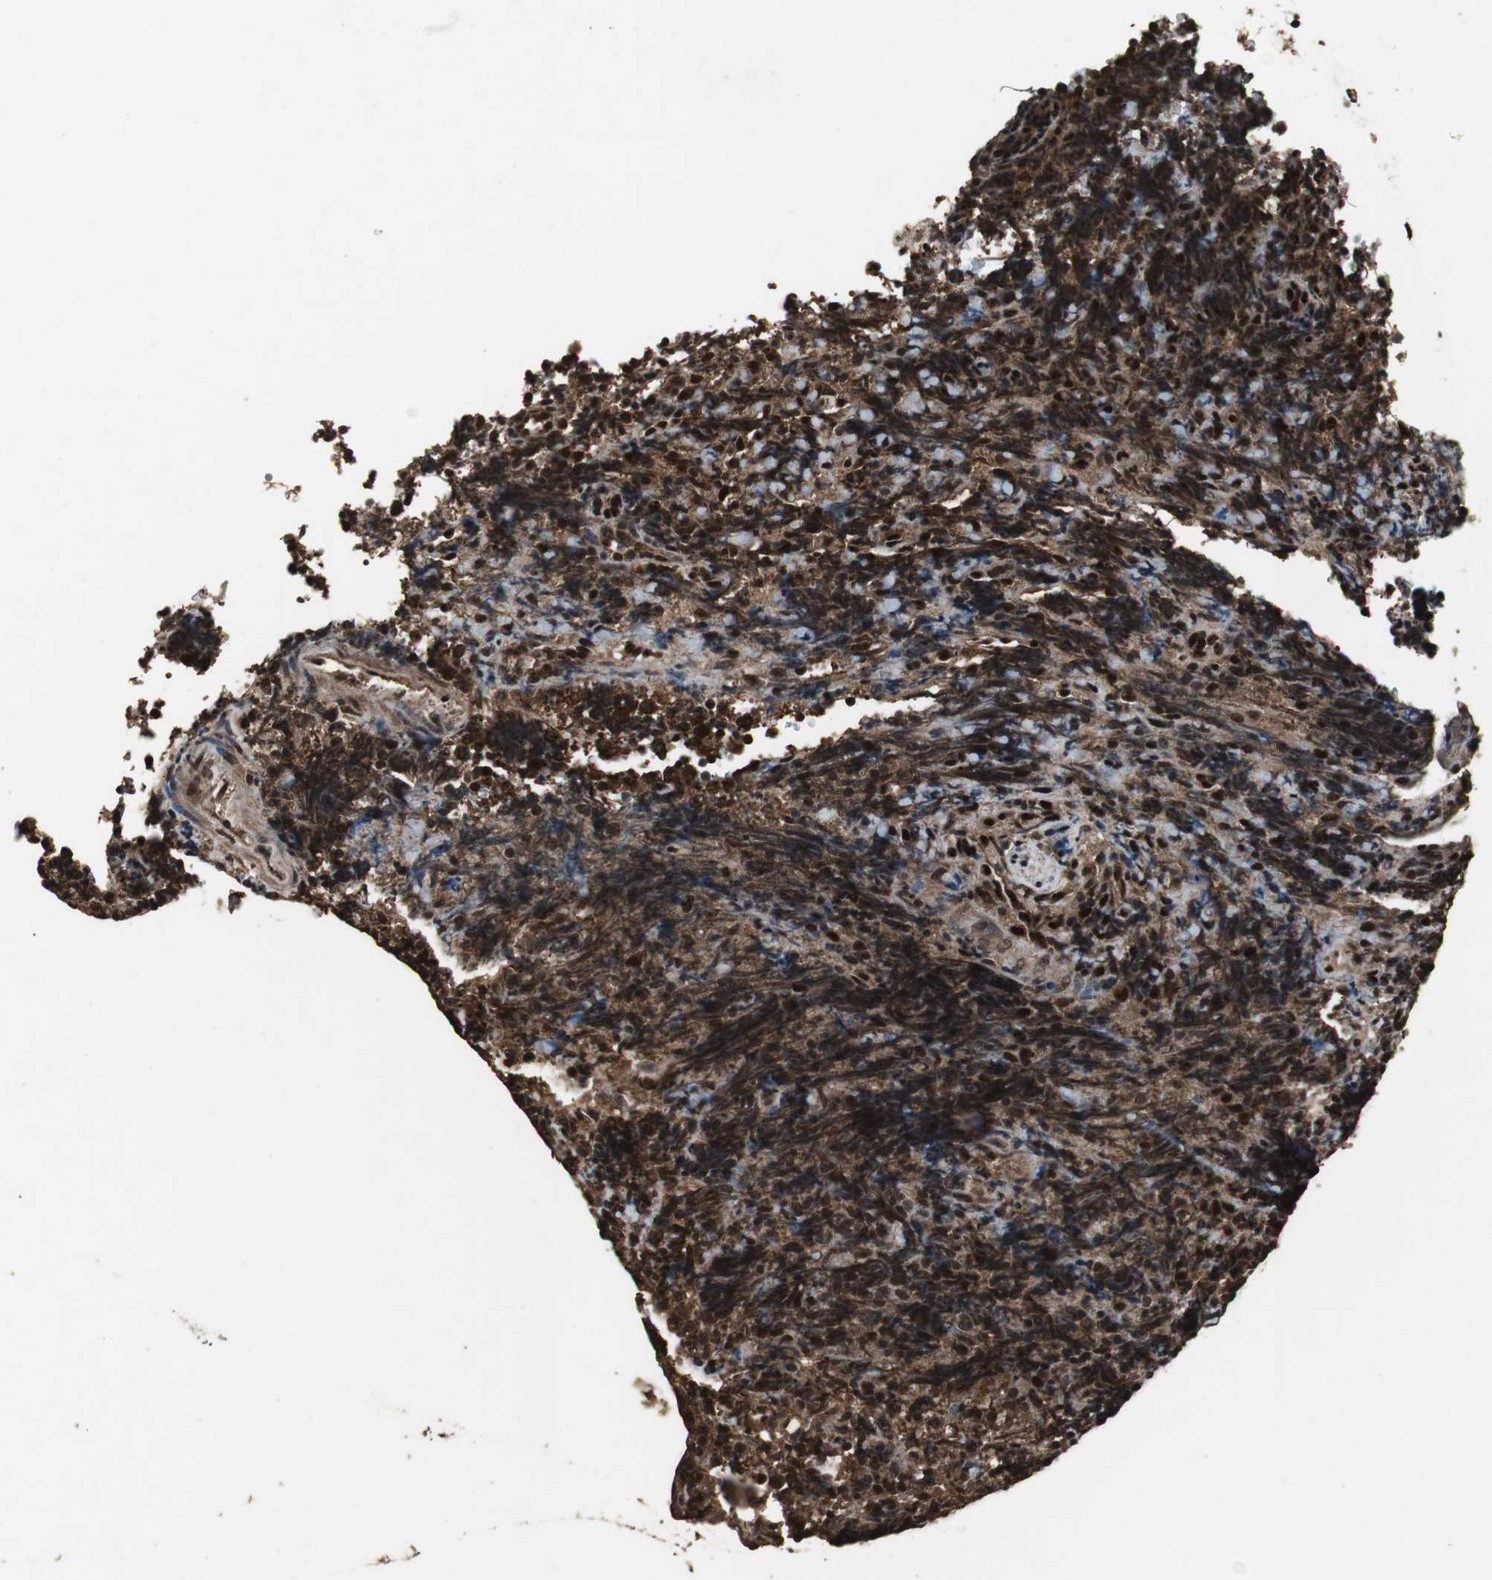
{"staining": {"intensity": "strong", "quantity": ">75%", "location": "cytoplasmic/membranous,nuclear"}, "tissue": "lymphoma", "cell_type": "Tumor cells", "image_type": "cancer", "snomed": [{"axis": "morphology", "description": "Malignant lymphoma, non-Hodgkin's type, High grade"}, {"axis": "topography", "description": "Tonsil"}], "caption": "Immunohistochemical staining of human malignant lymphoma, non-Hodgkin's type (high-grade) demonstrates high levels of strong cytoplasmic/membranous and nuclear staining in about >75% of tumor cells.", "gene": "ZNF18", "patient": {"sex": "female", "age": 36}}